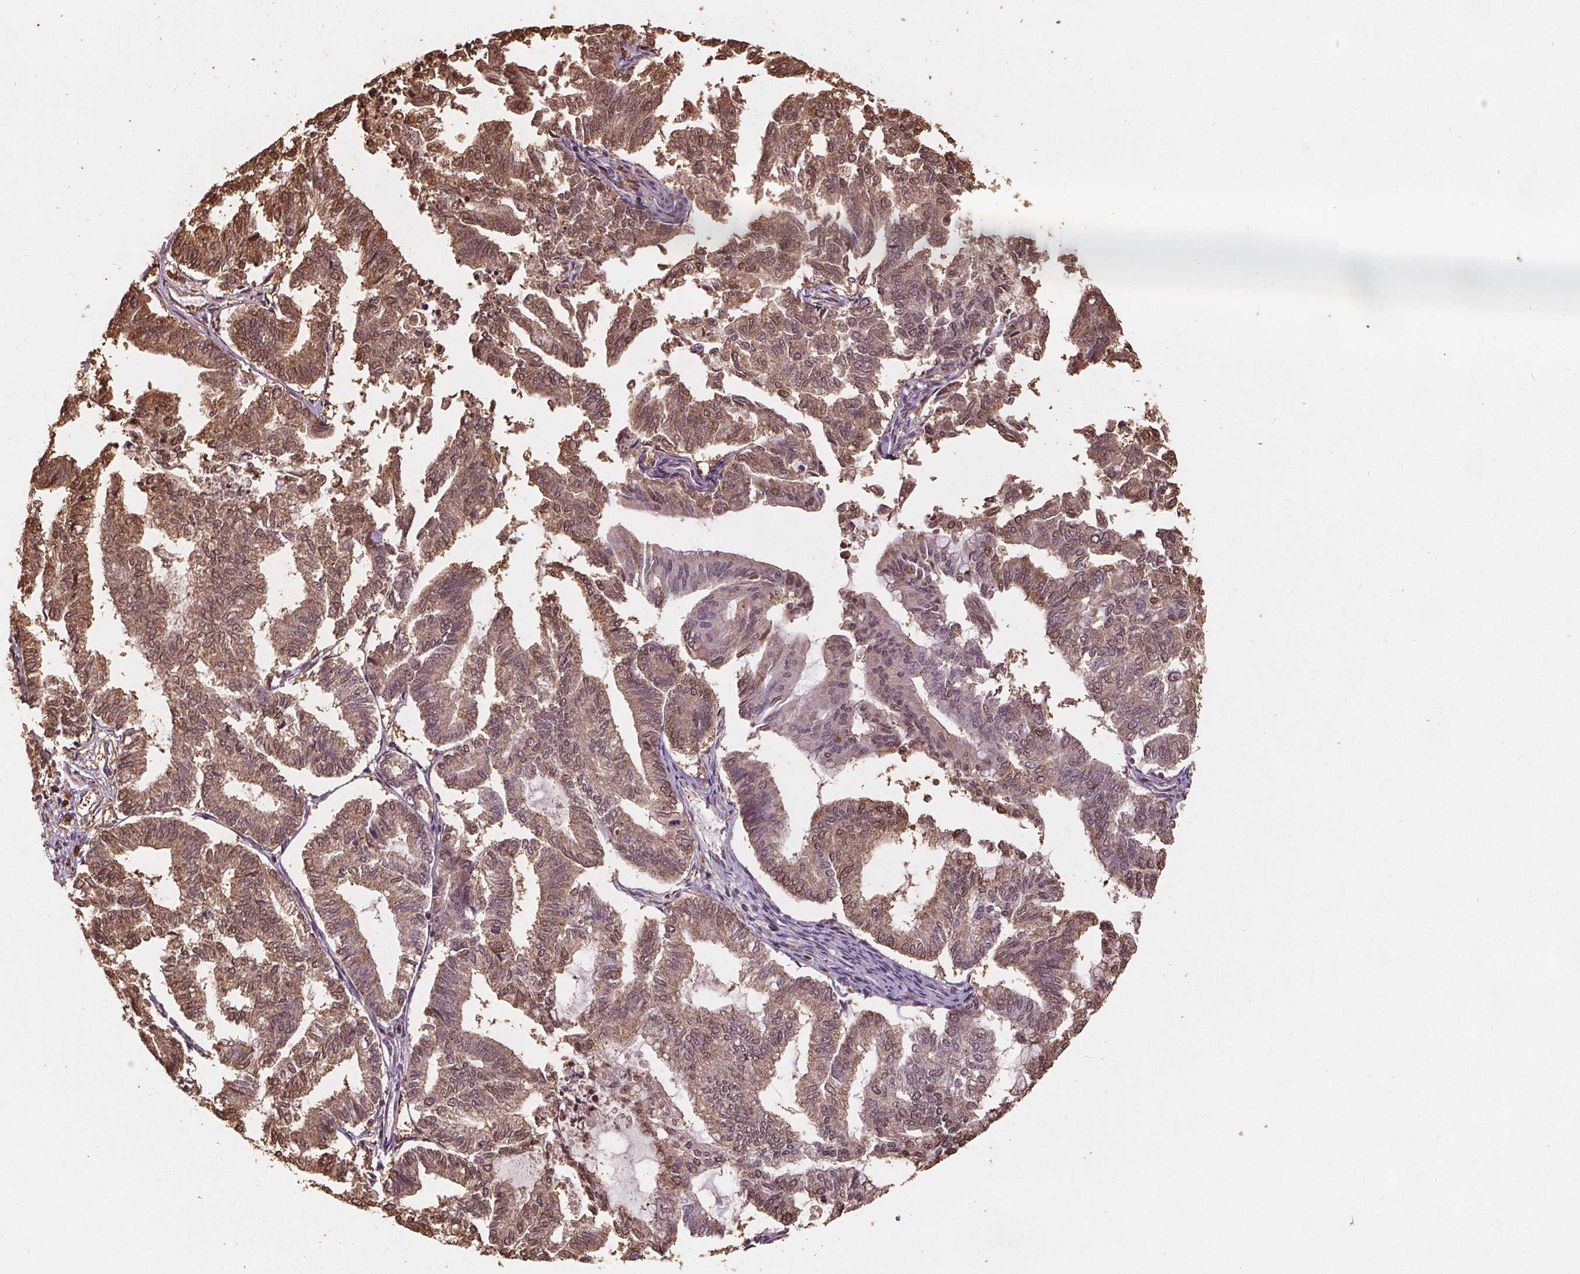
{"staining": {"intensity": "moderate", "quantity": ">75%", "location": "cytoplasmic/membranous,nuclear"}, "tissue": "endometrial cancer", "cell_type": "Tumor cells", "image_type": "cancer", "snomed": [{"axis": "morphology", "description": "Adenocarcinoma, NOS"}, {"axis": "topography", "description": "Endometrium"}], "caption": "A brown stain labels moderate cytoplasmic/membranous and nuclear expression of a protein in endometrial adenocarcinoma tumor cells. (Stains: DAB in brown, nuclei in blue, Microscopy: brightfield microscopy at high magnification).", "gene": "ENO1", "patient": {"sex": "female", "age": 79}}